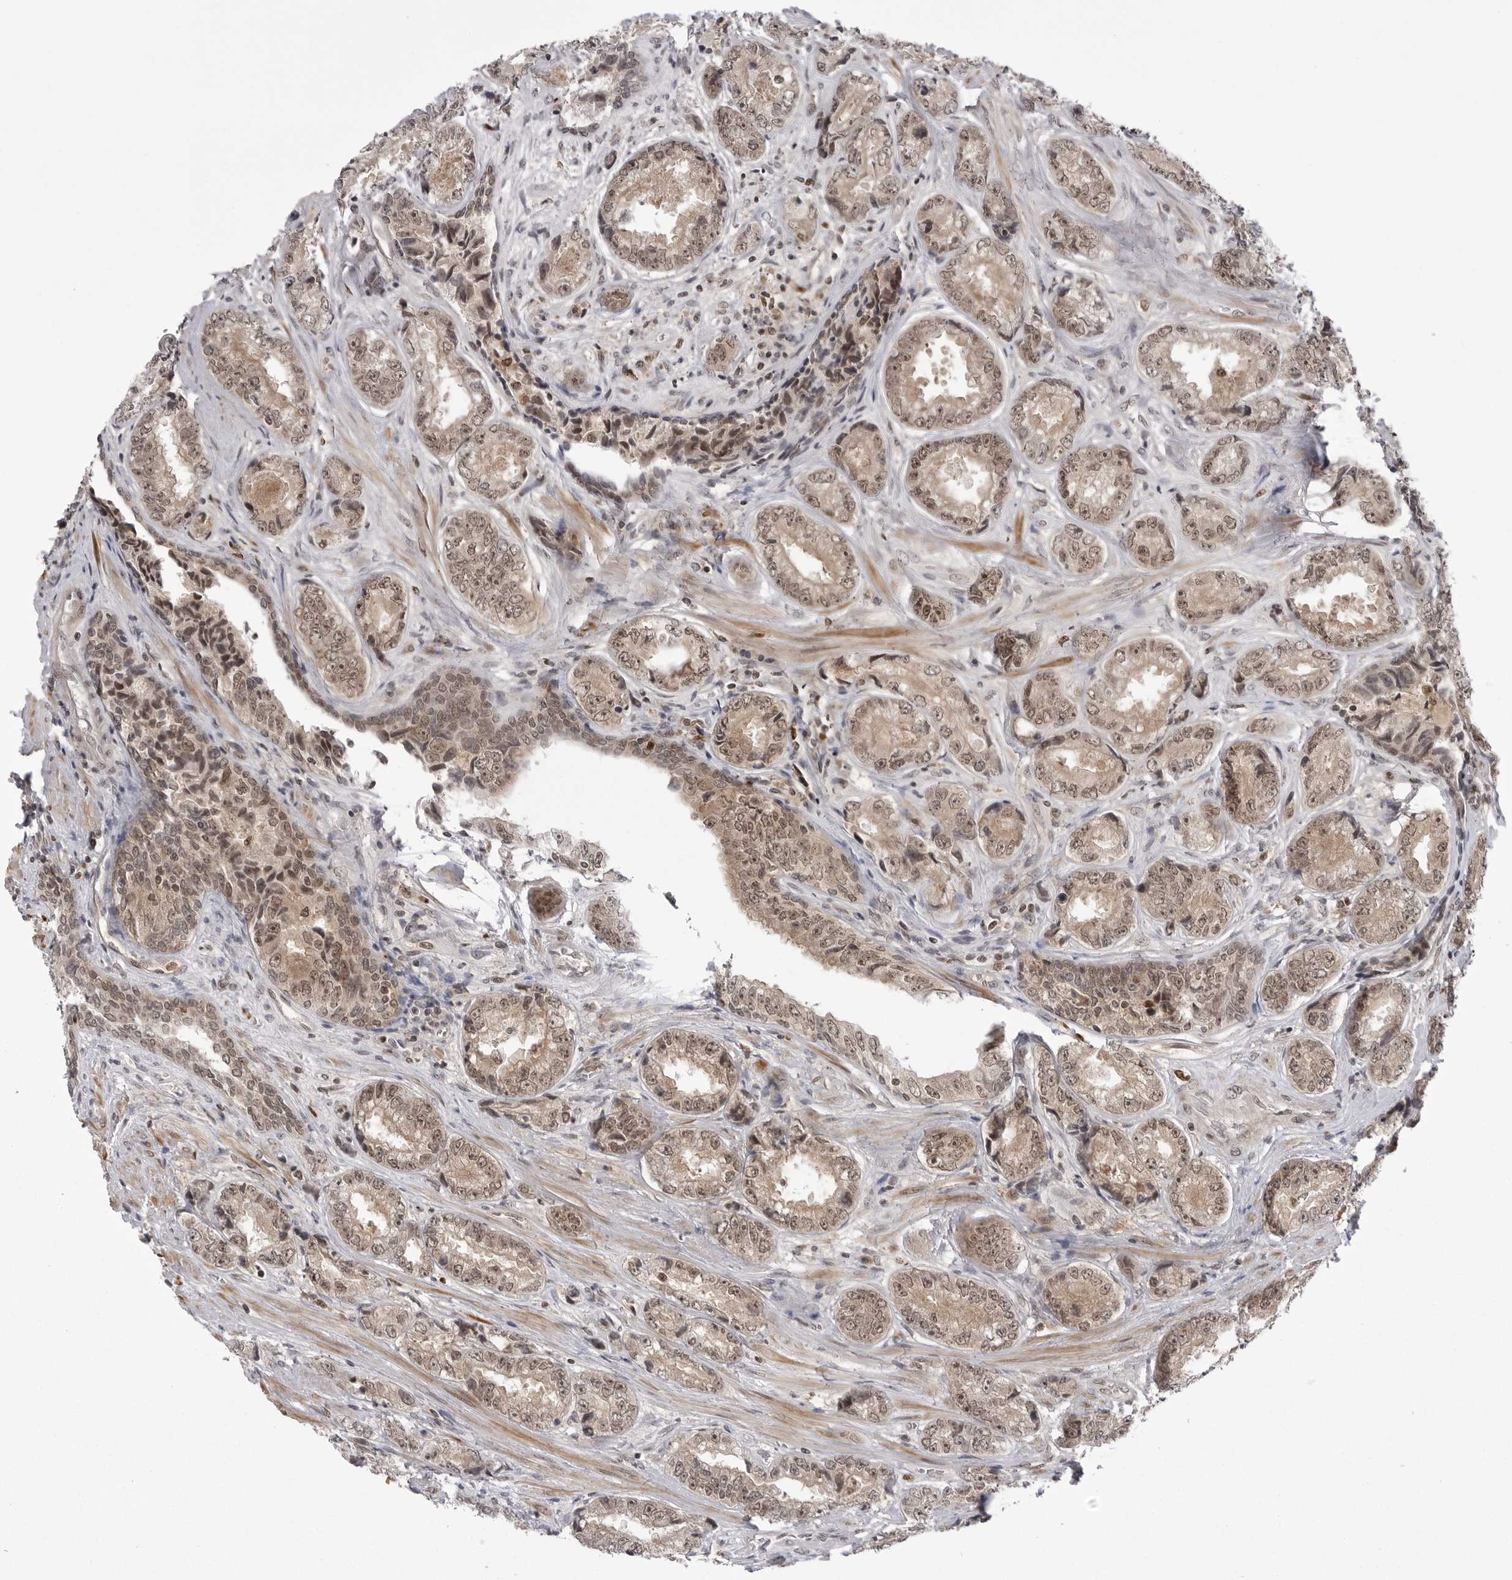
{"staining": {"intensity": "moderate", "quantity": ">75%", "location": "cytoplasmic/membranous,nuclear"}, "tissue": "prostate cancer", "cell_type": "Tumor cells", "image_type": "cancer", "snomed": [{"axis": "morphology", "description": "Adenocarcinoma, High grade"}, {"axis": "topography", "description": "Prostate"}], "caption": "Protein analysis of prostate adenocarcinoma (high-grade) tissue displays moderate cytoplasmic/membranous and nuclear staining in approximately >75% of tumor cells.", "gene": "PTK2B", "patient": {"sex": "male", "age": 61}}